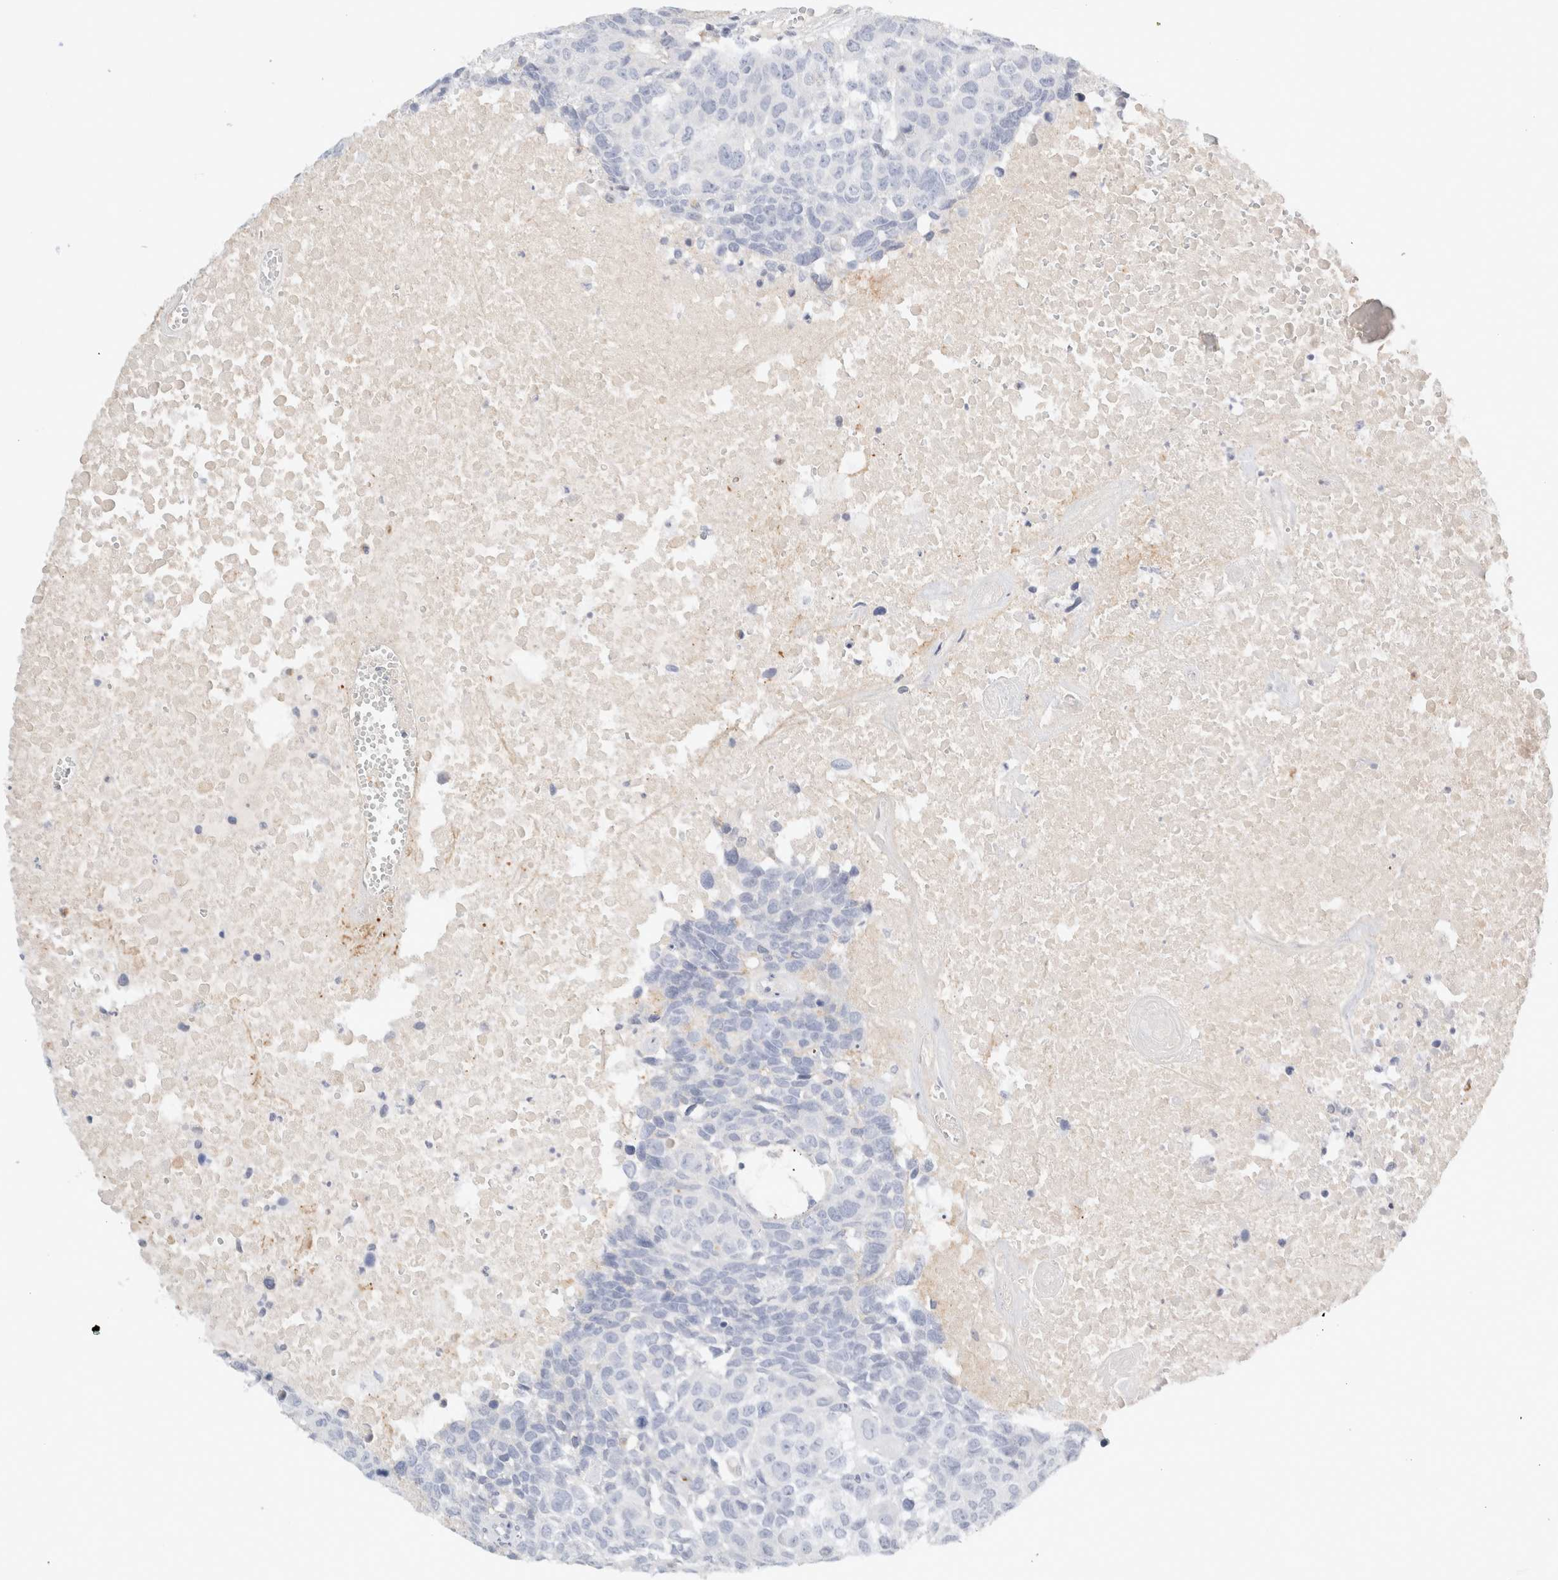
{"staining": {"intensity": "negative", "quantity": "none", "location": "none"}, "tissue": "head and neck cancer", "cell_type": "Tumor cells", "image_type": "cancer", "snomed": [{"axis": "morphology", "description": "Squamous cell carcinoma, NOS"}, {"axis": "topography", "description": "Head-Neck"}], "caption": "Tumor cells show no significant protein staining in head and neck cancer.", "gene": "FGL2", "patient": {"sex": "male", "age": 66}}